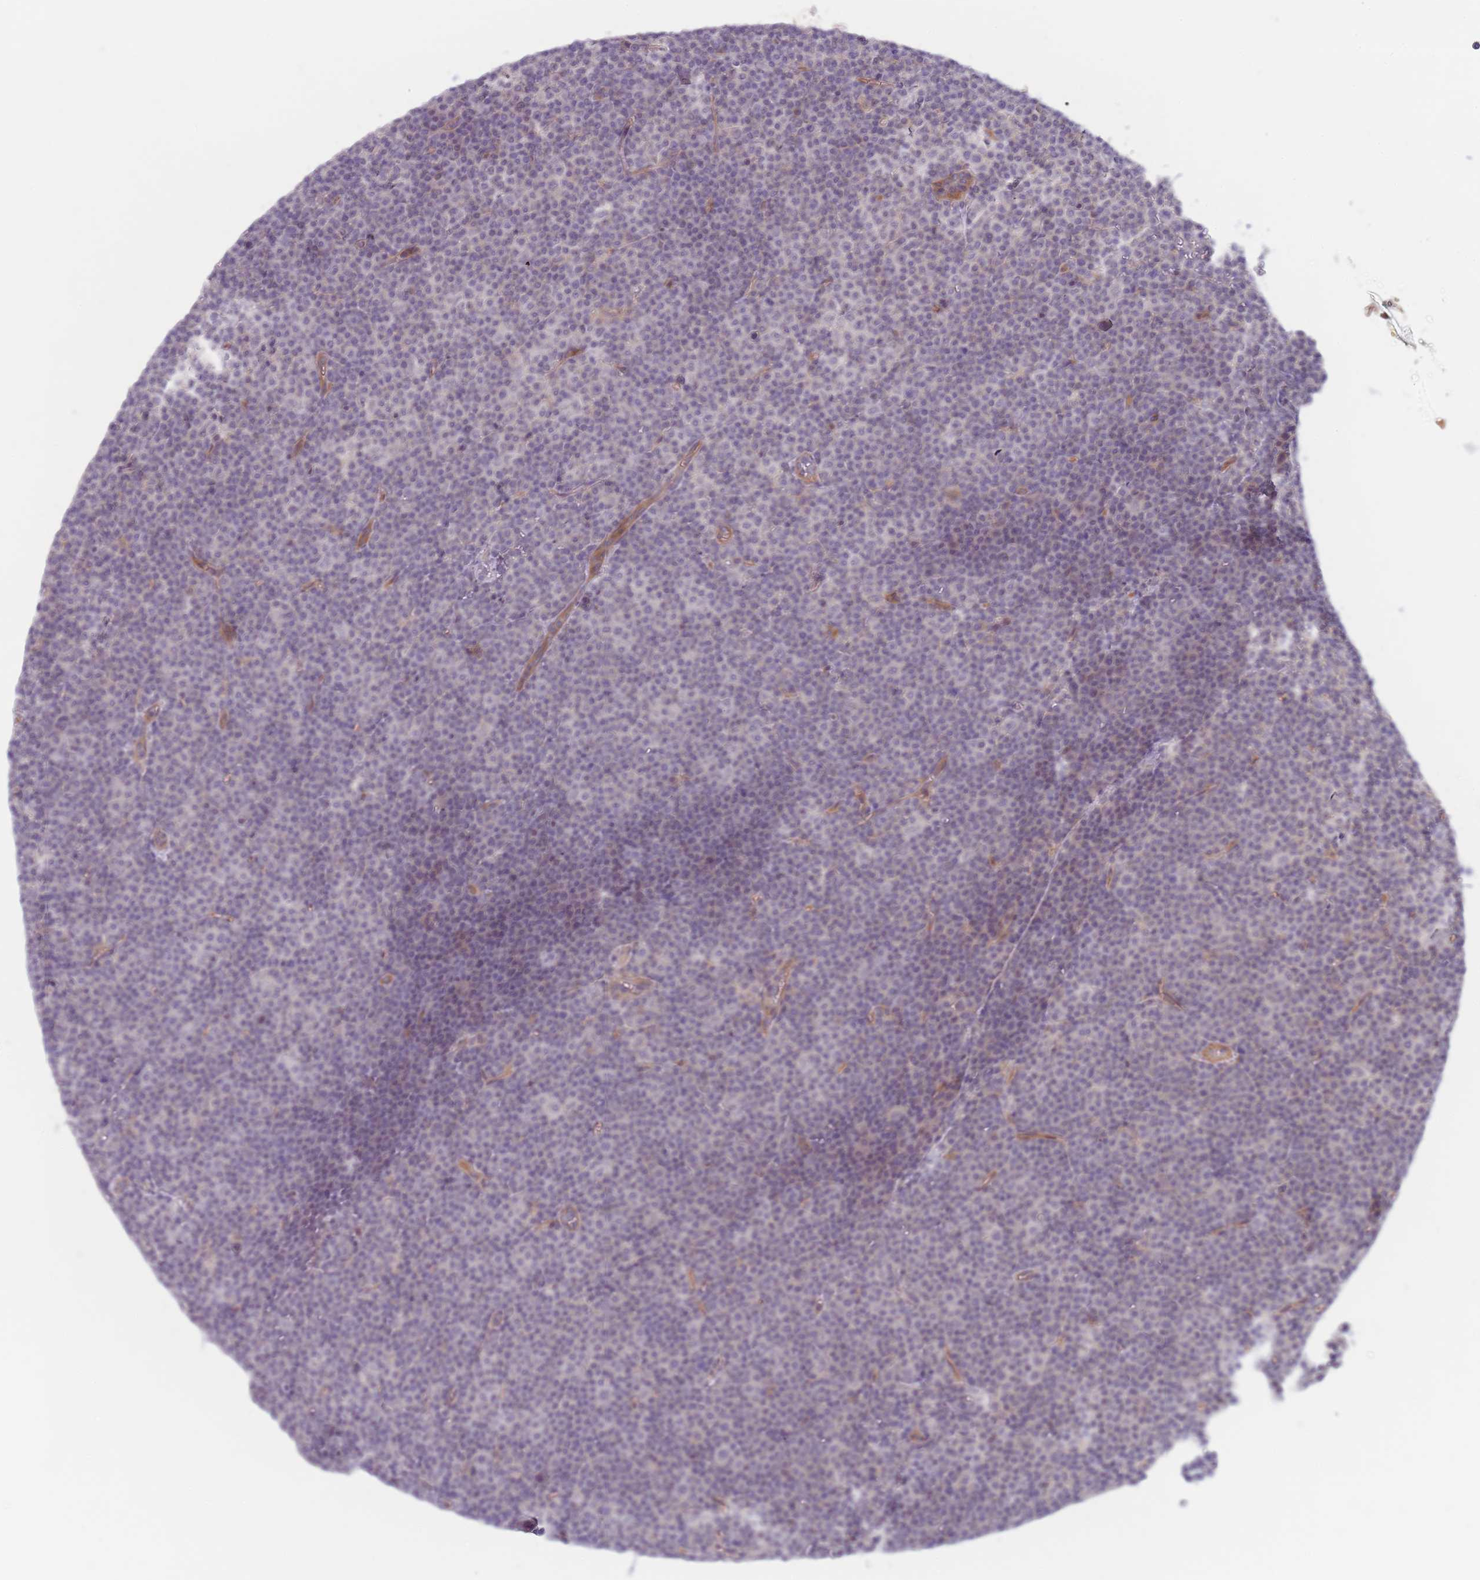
{"staining": {"intensity": "negative", "quantity": "none", "location": "none"}, "tissue": "lymphoma", "cell_type": "Tumor cells", "image_type": "cancer", "snomed": [{"axis": "morphology", "description": "Malignant lymphoma, non-Hodgkin's type, Low grade"}, {"axis": "topography", "description": "Lymph node"}], "caption": "DAB (3,3'-diaminobenzidine) immunohistochemical staining of human malignant lymphoma, non-Hodgkin's type (low-grade) demonstrates no significant expression in tumor cells.", "gene": "WDR93", "patient": {"sex": "female", "age": 67}}